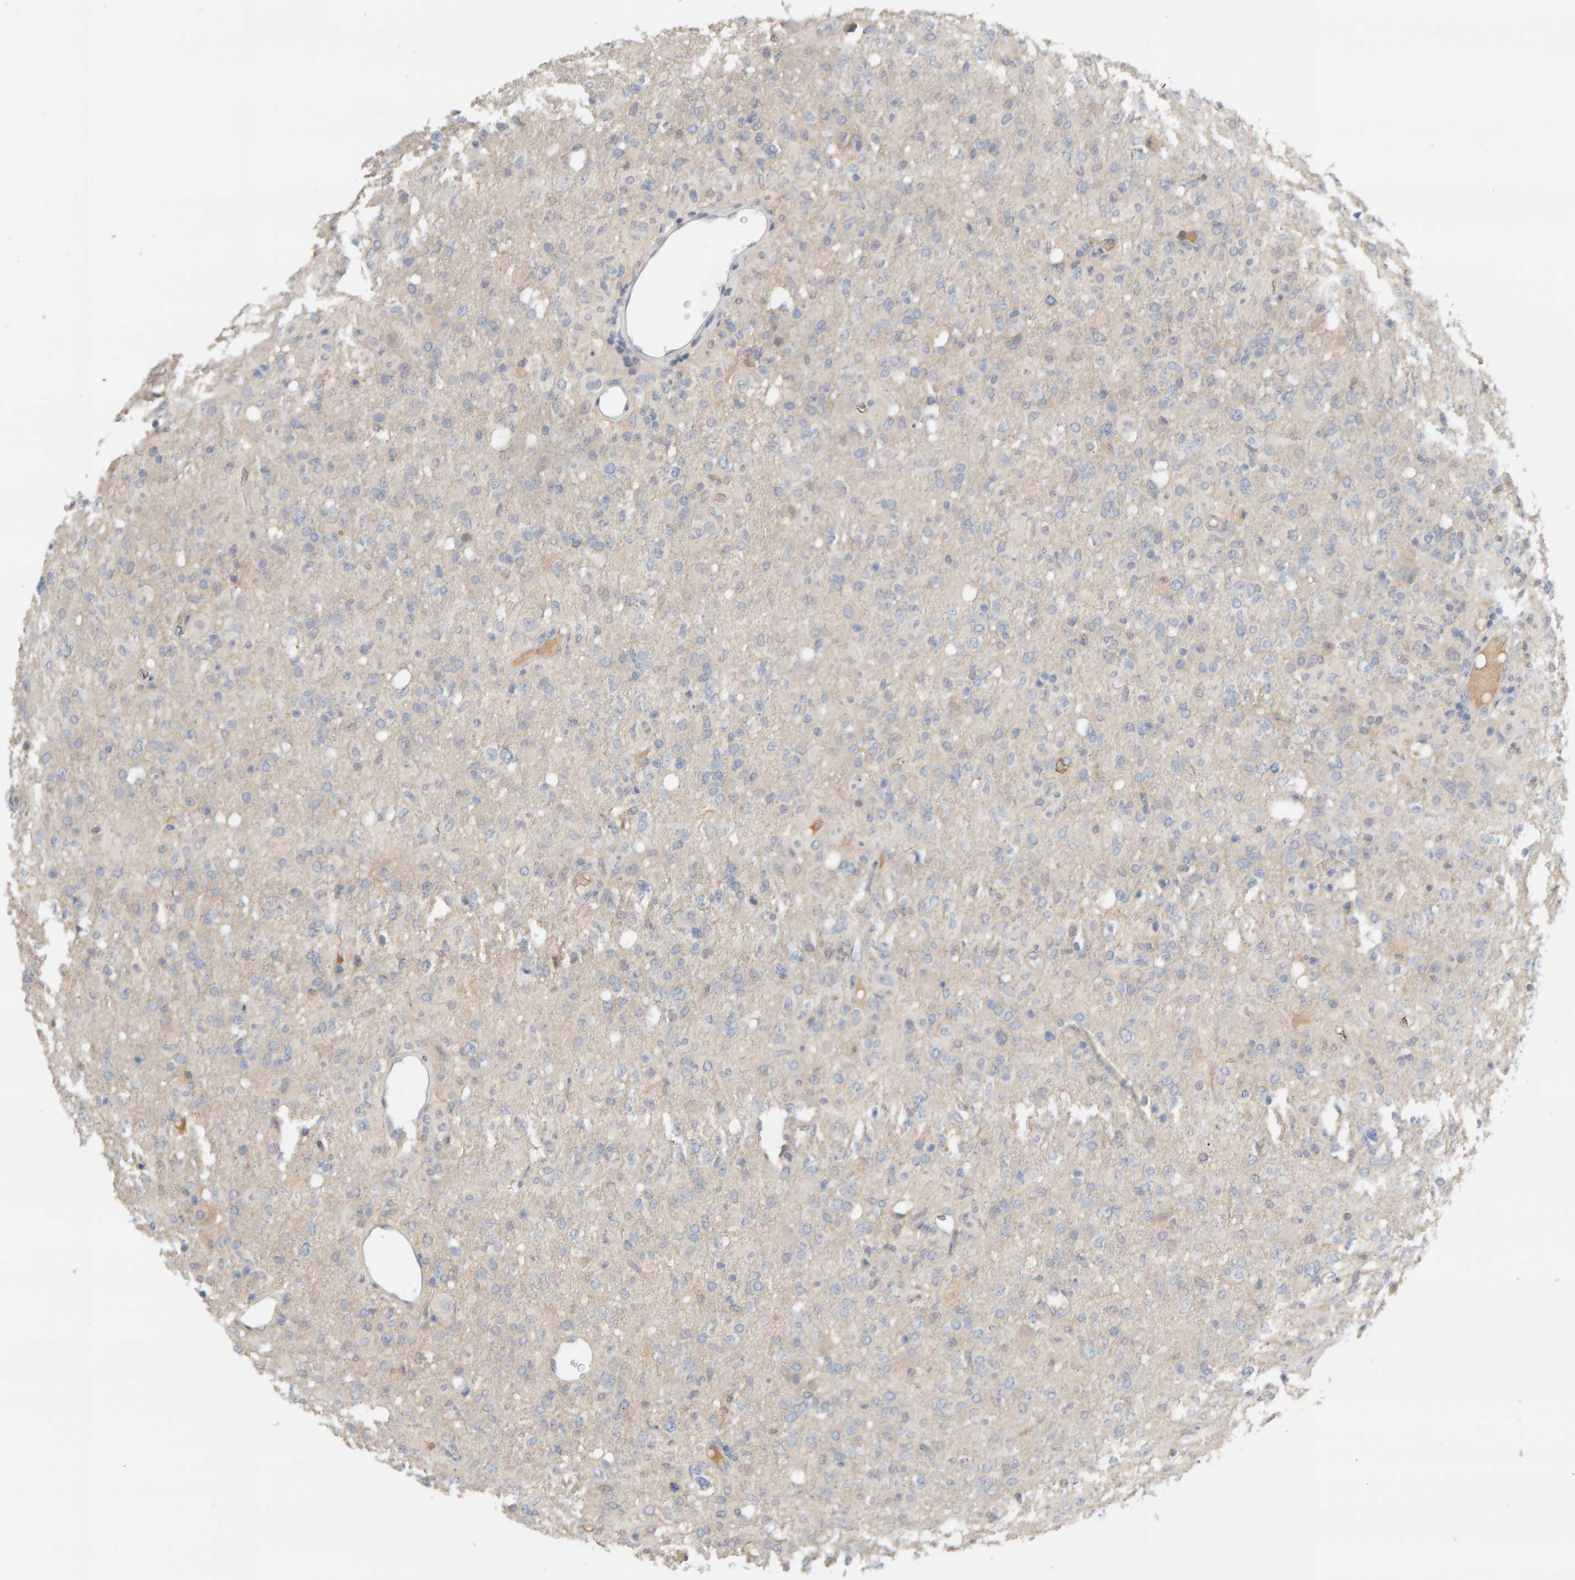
{"staining": {"intensity": "negative", "quantity": "none", "location": "none"}, "tissue": "glioma", "cell_type": "Tumor cells", "image_type": "cancer", "snomed": [{"axis": "morphology", "description": "Glioma, malignant, High grade"}, {"axis": "topography", "description": "Brain"}], "caption": "Immunohistochemical staining of human high-grade glioma (malignant) reveals no significant expression in tumor cells.", "gene": "GFUS", "patient": {"sex": "female", "age": 57}}